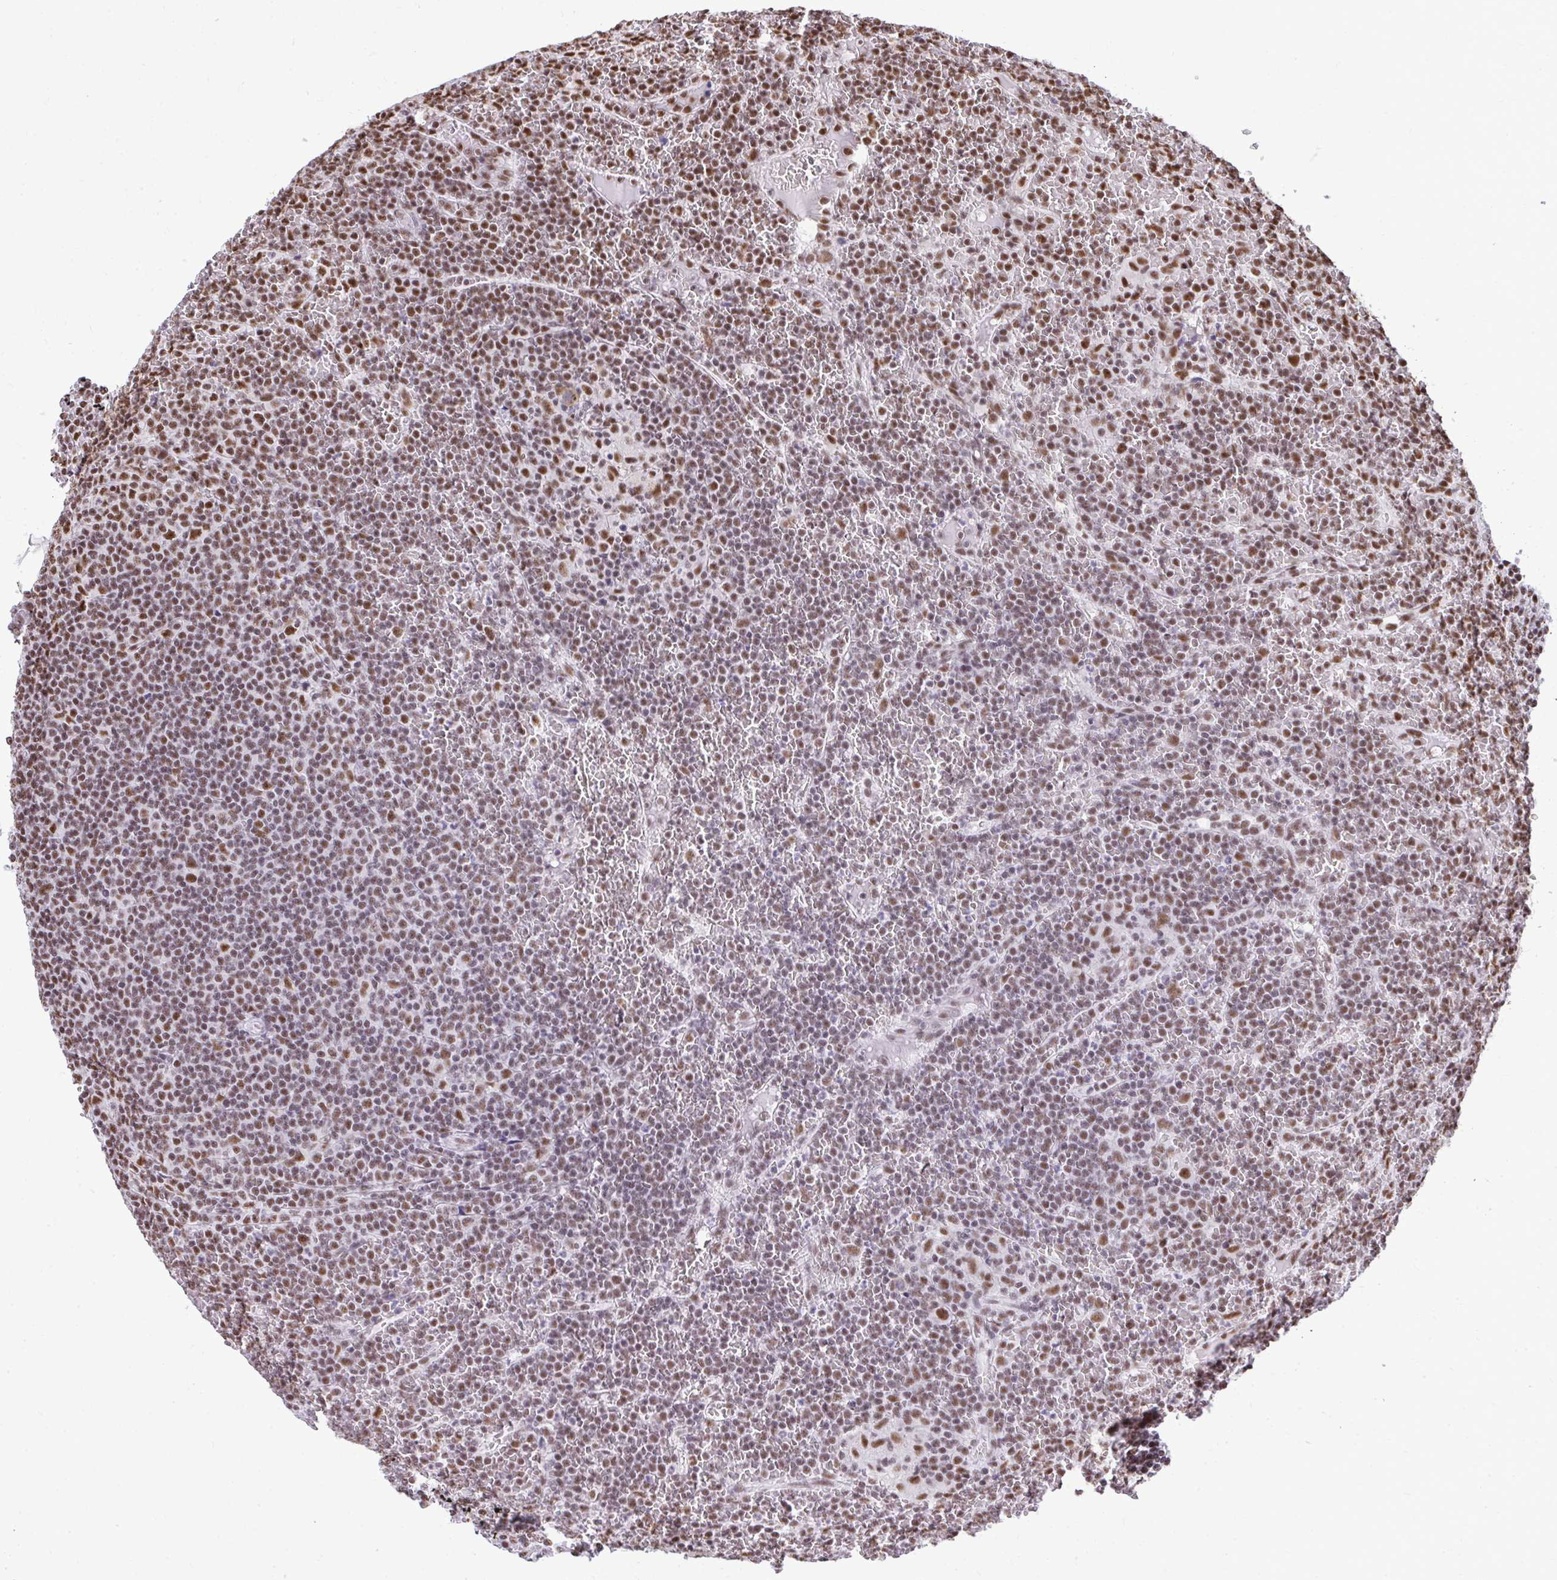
{"staining": {"intensity": "moderate", "quantity": ">75%", "location": "nuclear"}, "tissue": "lymphoma", "cell_type": "Tumor cells", "image_type": "cancer", "snomed": [{"axis": "morphology", "description": "Malignant lymphoma, non-Hodgkin's type, Low grade"}, {"axis": "topography", "description": "Spleen"}], "caption": "Human malignant lymphoma, non-Hodgkin's type (low-grade) stained with a brown dye displays moderate nuclear positive staining in about >75% of tumor cells.", "gene": "PRPF19", "patient": {"sex": "female", "age": 19}}